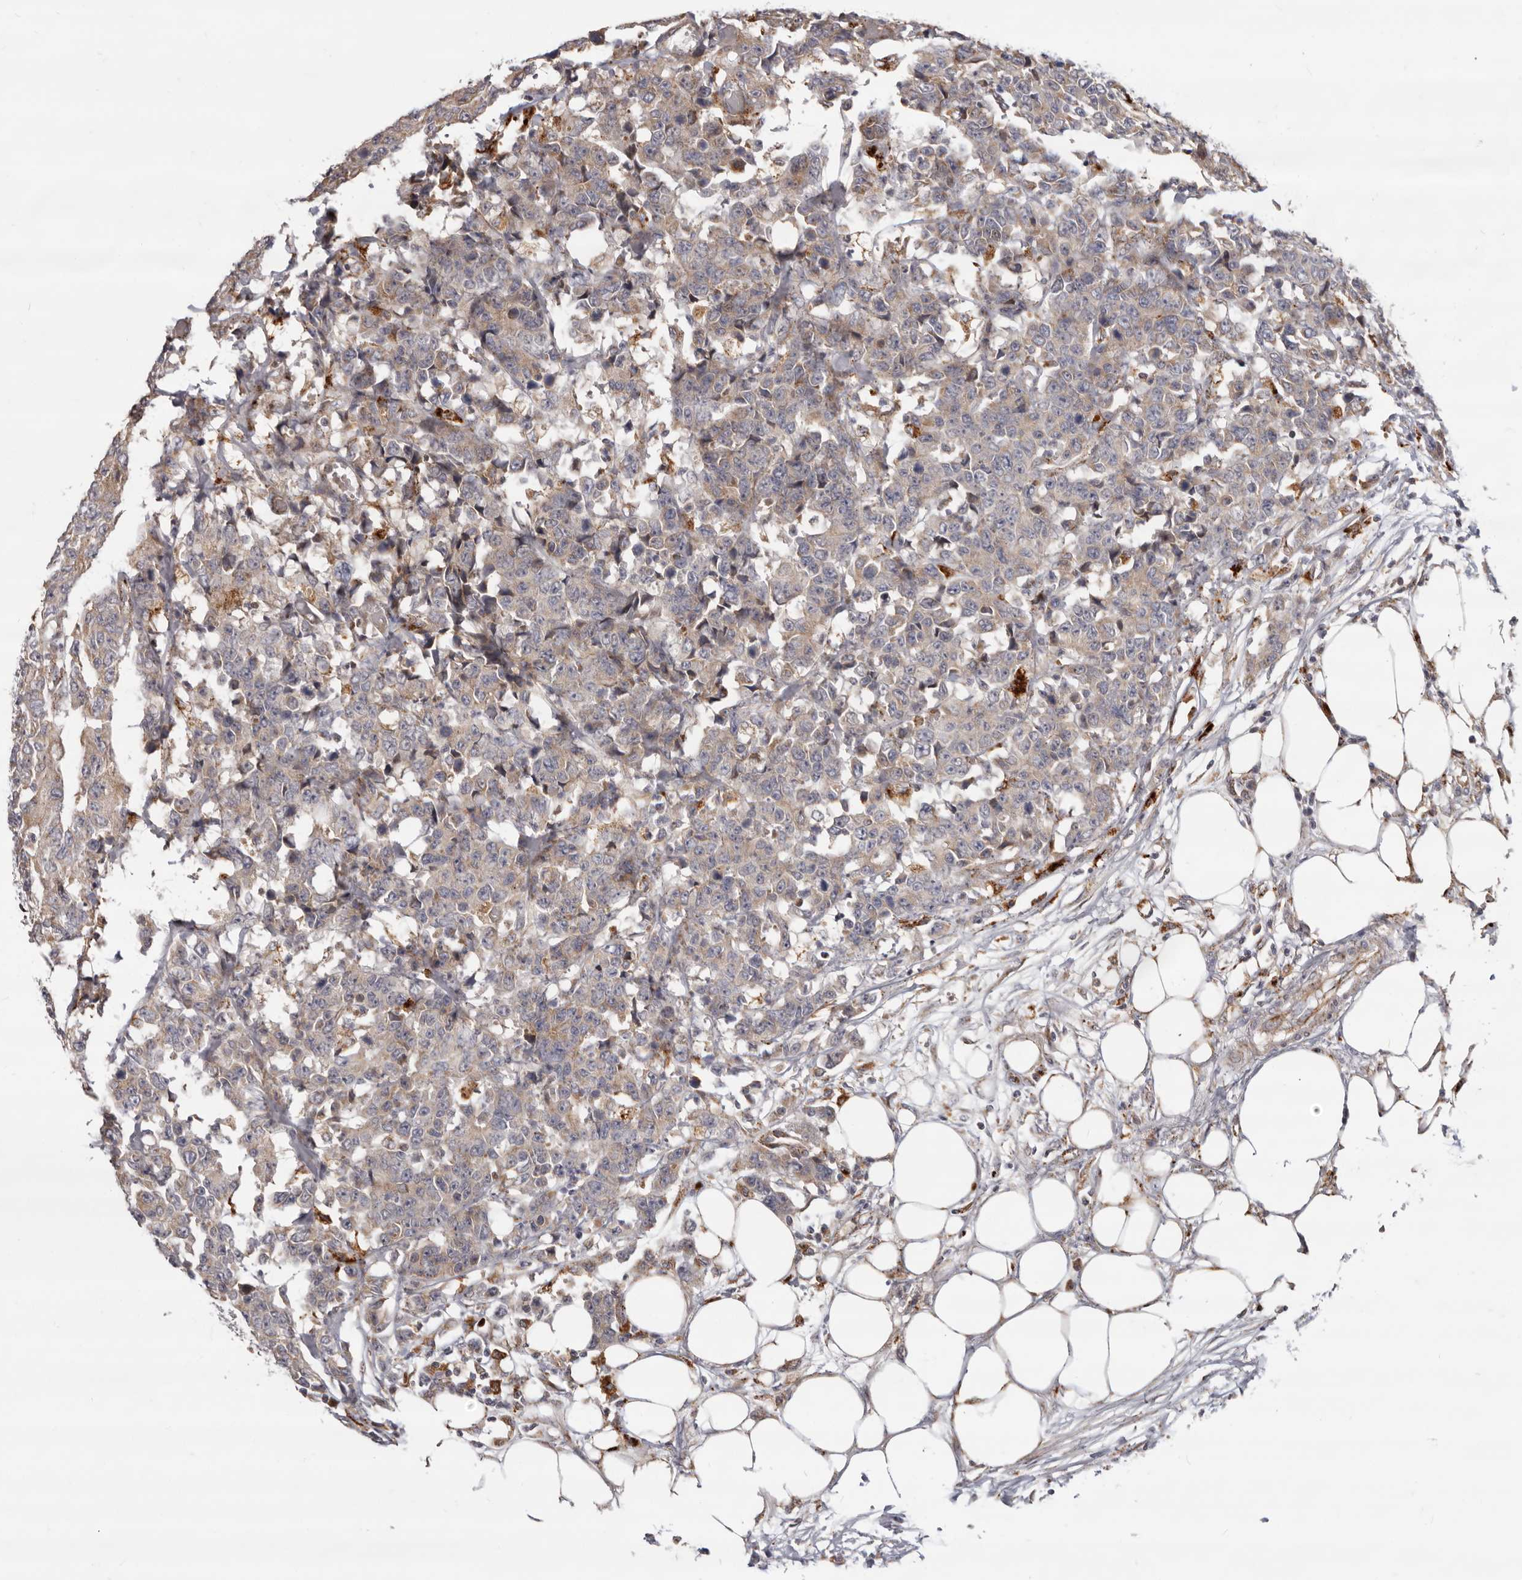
{"staining": {"intensity": "weak", "quantity": "<25%", "location": "cytoplasmic/membranous"}, "tissue": "colorectal cancer", "cell_type": "Tumor cells", "image_type": "cancer", "snomed": [{"axis": "morphology", "description": "Adenocarcinoma, NOS"}, {"axis": "topography", "description": "Colon"}], "caption": "A micrograph of human adenocarcinoma (colorectal) is negative for staining in tumor cells.", "gene": "TOR3A", "patient": {"sex": "female", "age": 86}}